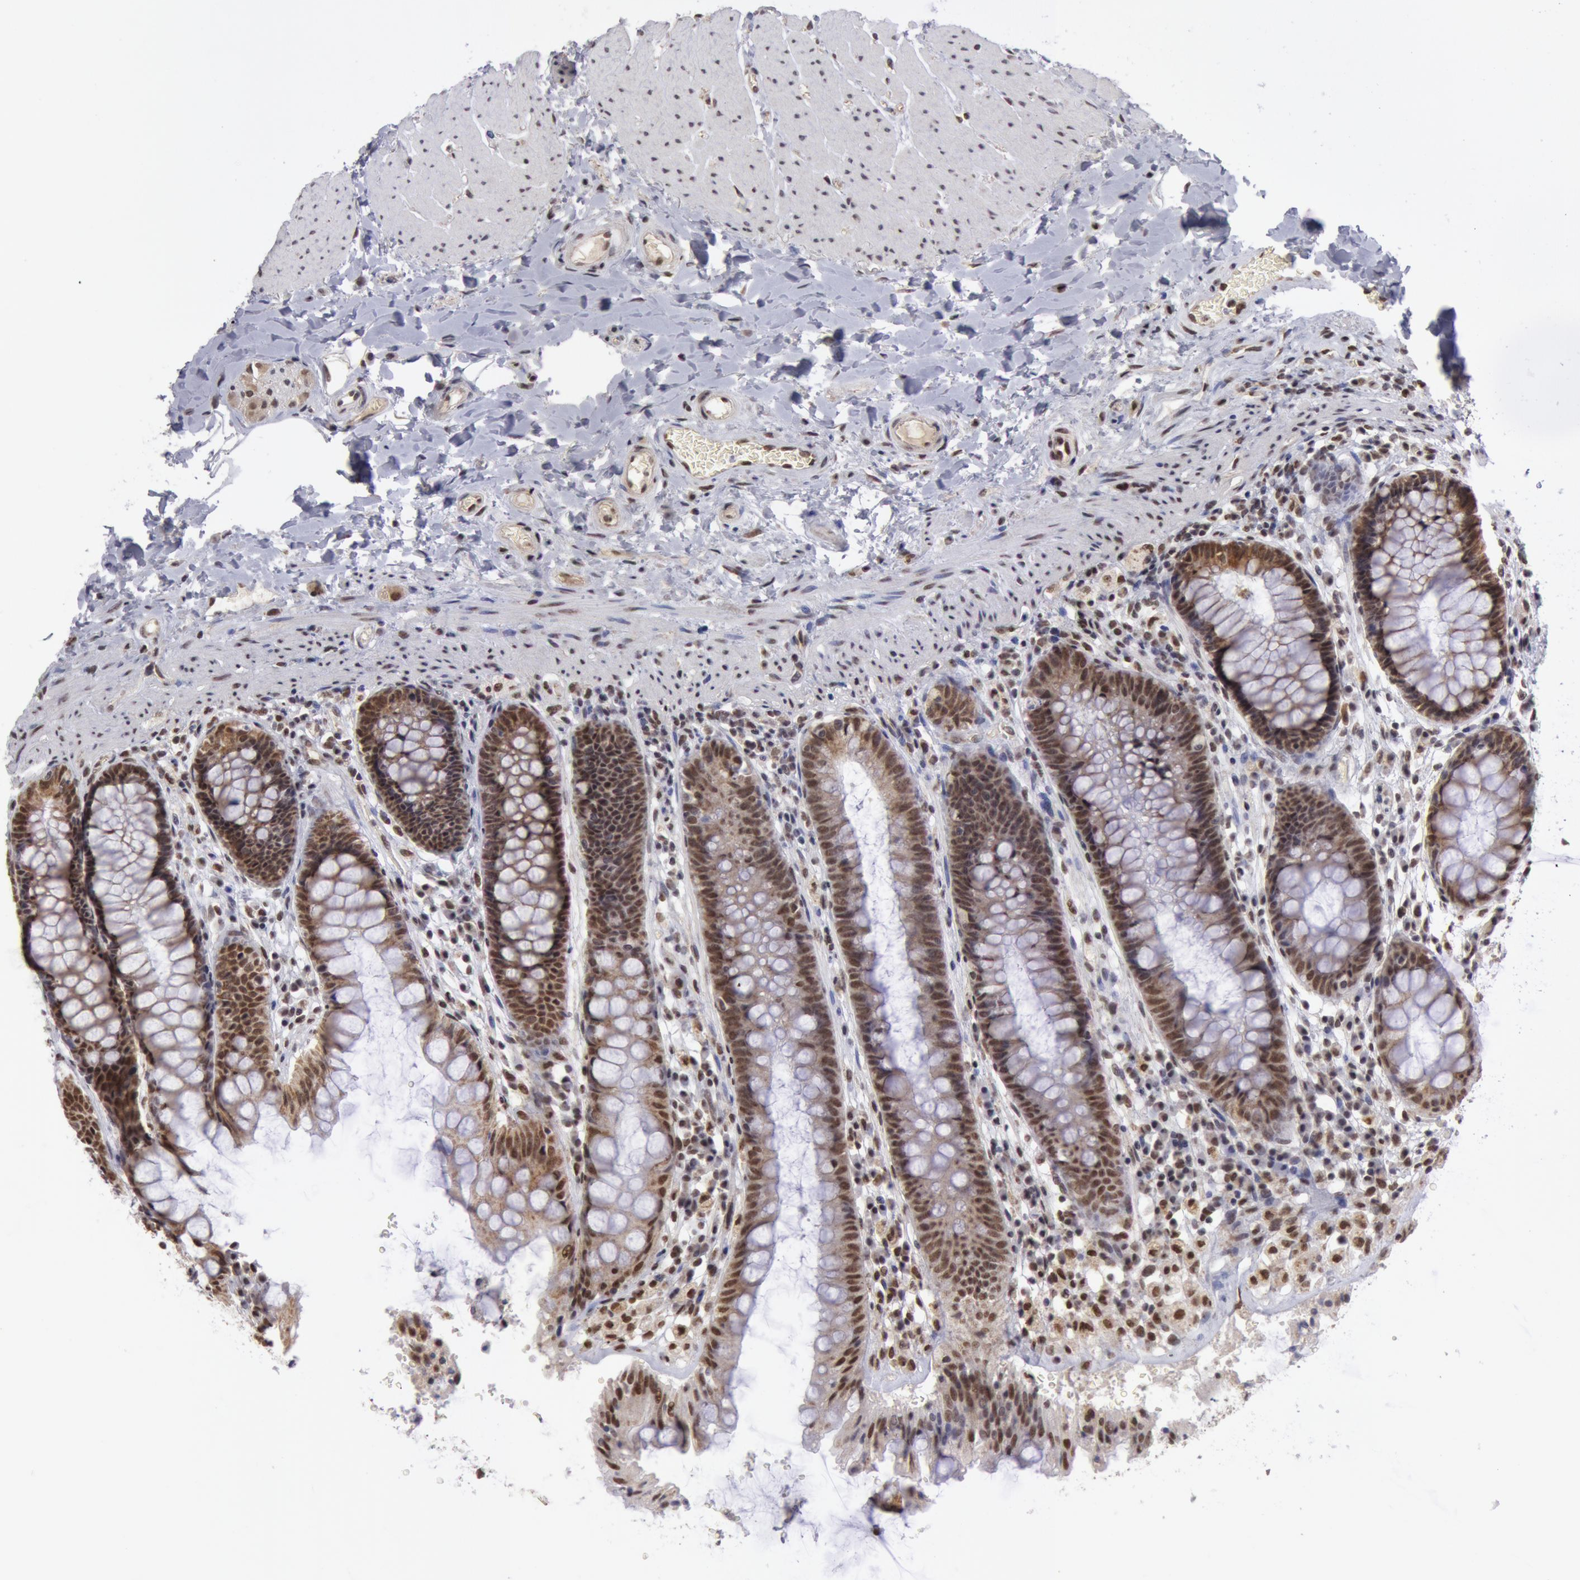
{"staining": {"intensity": "strong", "quantity": ">75%", "location": "cytoplasmic/membranous,nuclear"}, "tissue": "rectum", "cell_type": "Glandular cells", "image_type": "normal", "snomed": [{"axis": "morphology", "description": "Normal tissue, NOS"}, {"axis": "topography", "description": "Rectum"}], "caption": "Immunohistochemistry photomicrograph of unremarkable human rectum stained for a protein (brown), which reveals high levels of strong cytoplasmic/membranous,nuclear expression in approximately >75% of glandular cells.", "gene": "VRTN", "patient": {"sex": "female", "age": 46}}